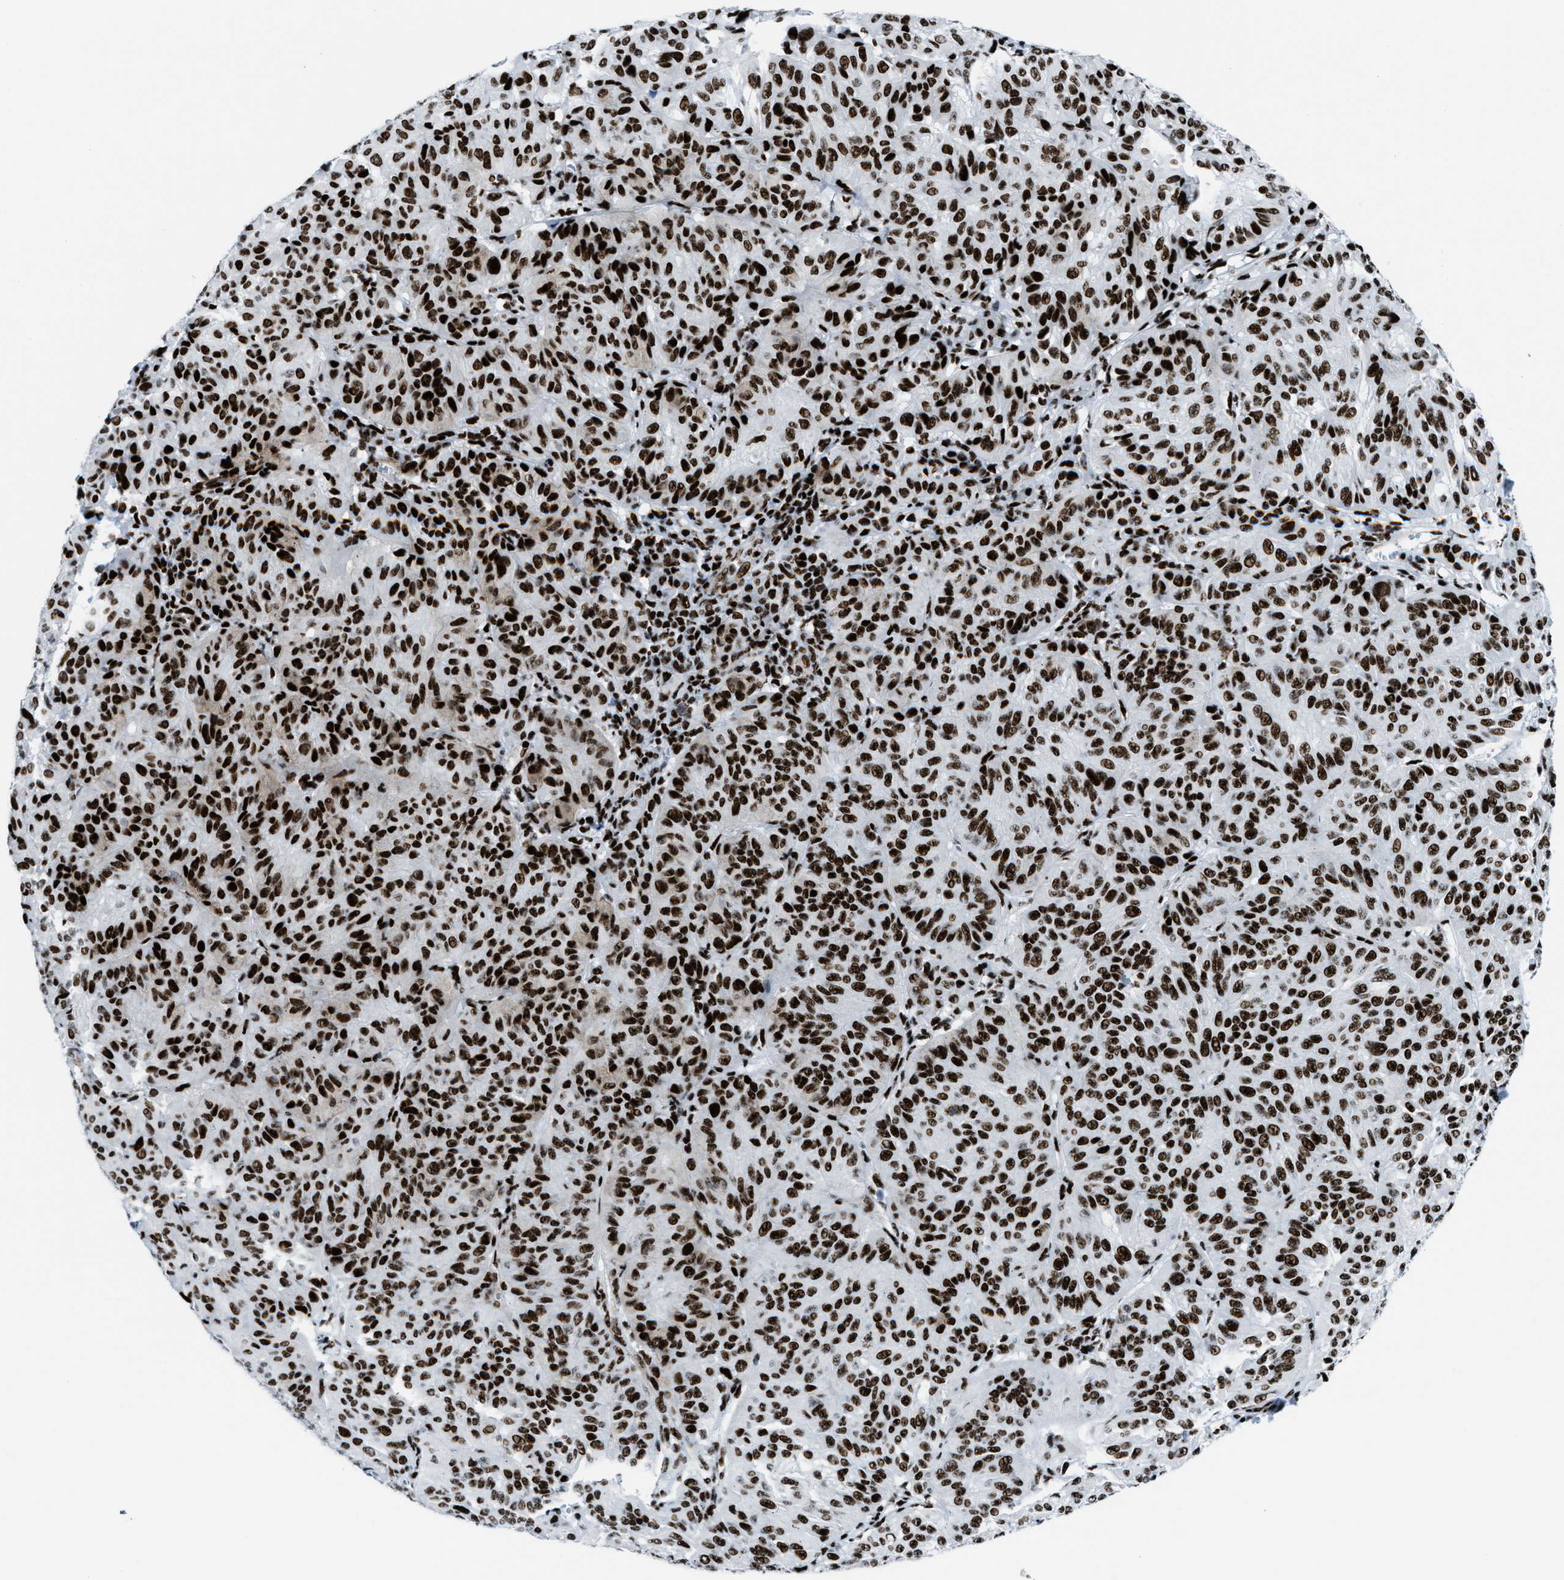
{"staining": {"intensity": "strong", "quantity": ">75%", "location": "nuclear"}, "tissue": "melanoma", "cell_type": "Tumor cells", "image_type": "cancer", "snomed": [{"axis": "morphology", "description": "Malignant melanoma, NOS"}, {"axis": "topography", "description": "Skin"}], "caption": "A high amount of strong nuclear expression is appreciated in about >75% of tumor cells in malignant melanoma tissue.", "gene": "NONO", "patient": {"sex": "female", "age": 72}}